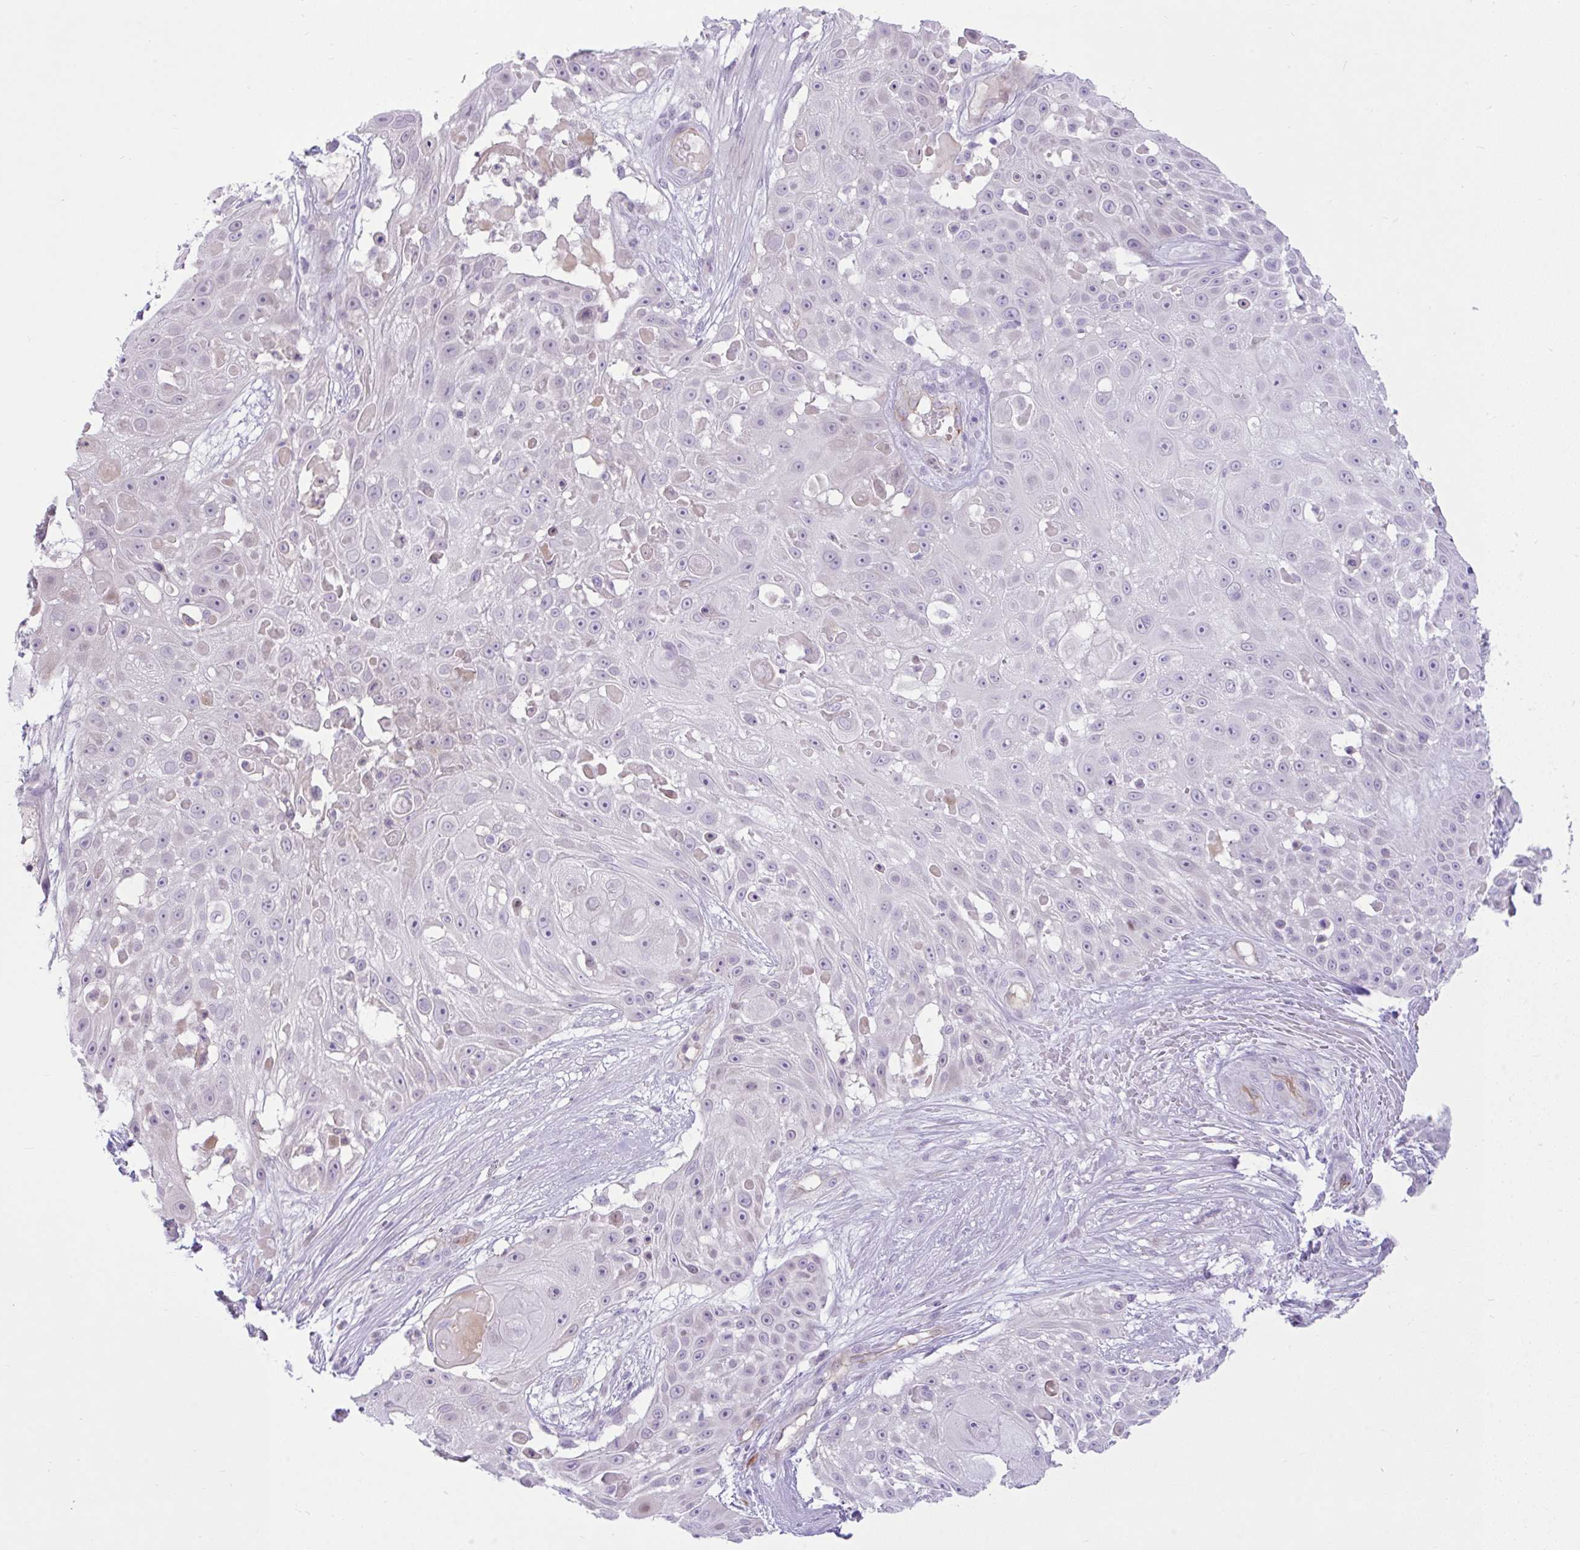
{"staining": {"intensity": "negative", "quantity": "none", "location": "none"}, "tissue": "skin cancer", "cell_type": "Tumor cells", "image_type": "cancer", "snomed": [{"axis": "morphology", "description": "Squamous cell carcinoma, NOS"}, {"axis": "topography", "description": "Skin"}], "caption": "Skin squamous cell carcinoma stained for a protein using immunohistochemistry demonstrates no expression tumor cells.", "gene": "ZNF101", "patient": {"sex": "female", "age": 86}}